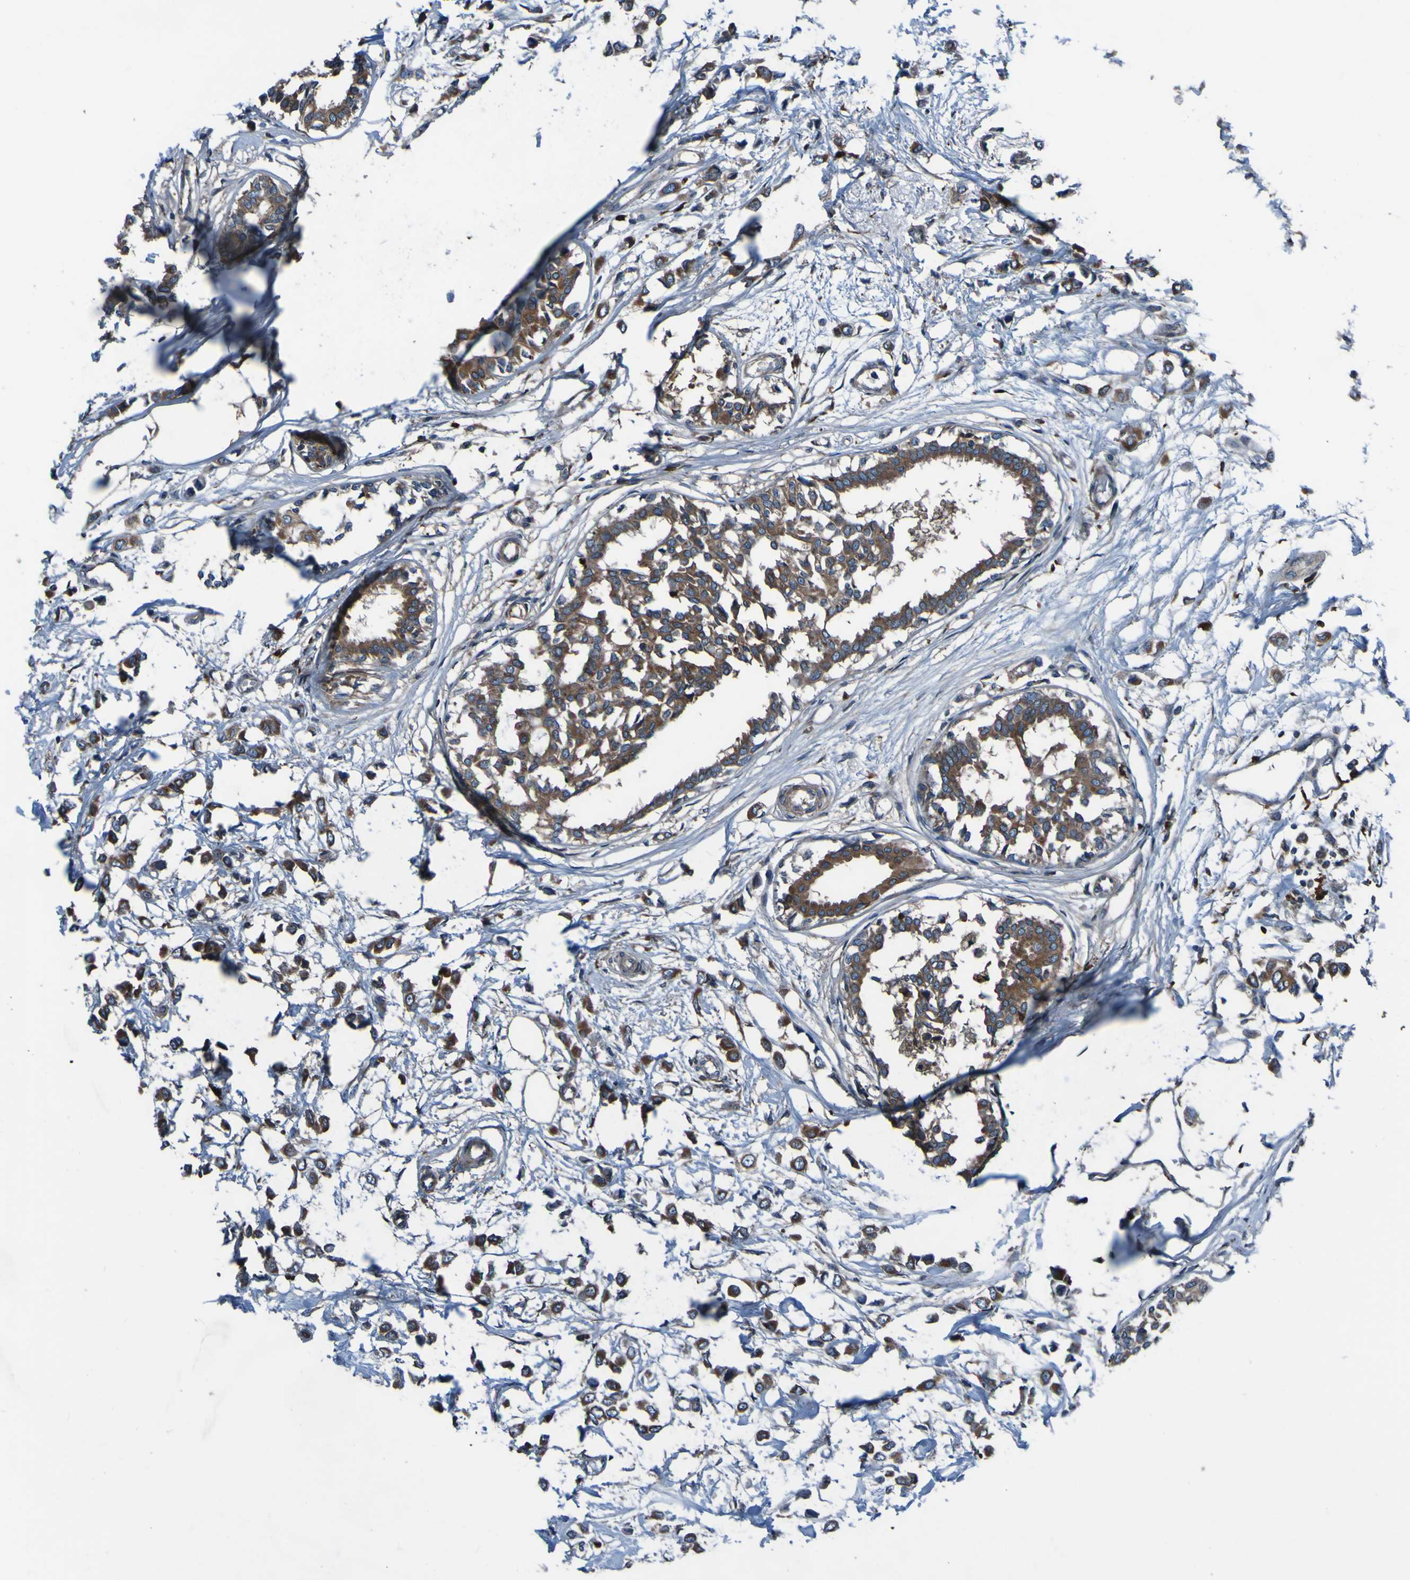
{"staining": {"intensity": "moderate", "quantity": ">75%", "location": "cytoplasmic/membranous"}, "tissue": "breast cancer", "cell_type": "Tumor cells", "image_type": "cancer", "snomed": [{"axis": "morphology", "description": "Lobular carcinoma"}, {"axis": "topography", "description": "Breast"}], "caption": "This photomicrograph demonstrates immunohistochemistry staining of breast lobular carcinoma, with medium moderate cytoplasmic/membranous staining in about >75% of tumor cells.", "gene": "RAB5B", "patient": {"sex": "female", "age": 51}}